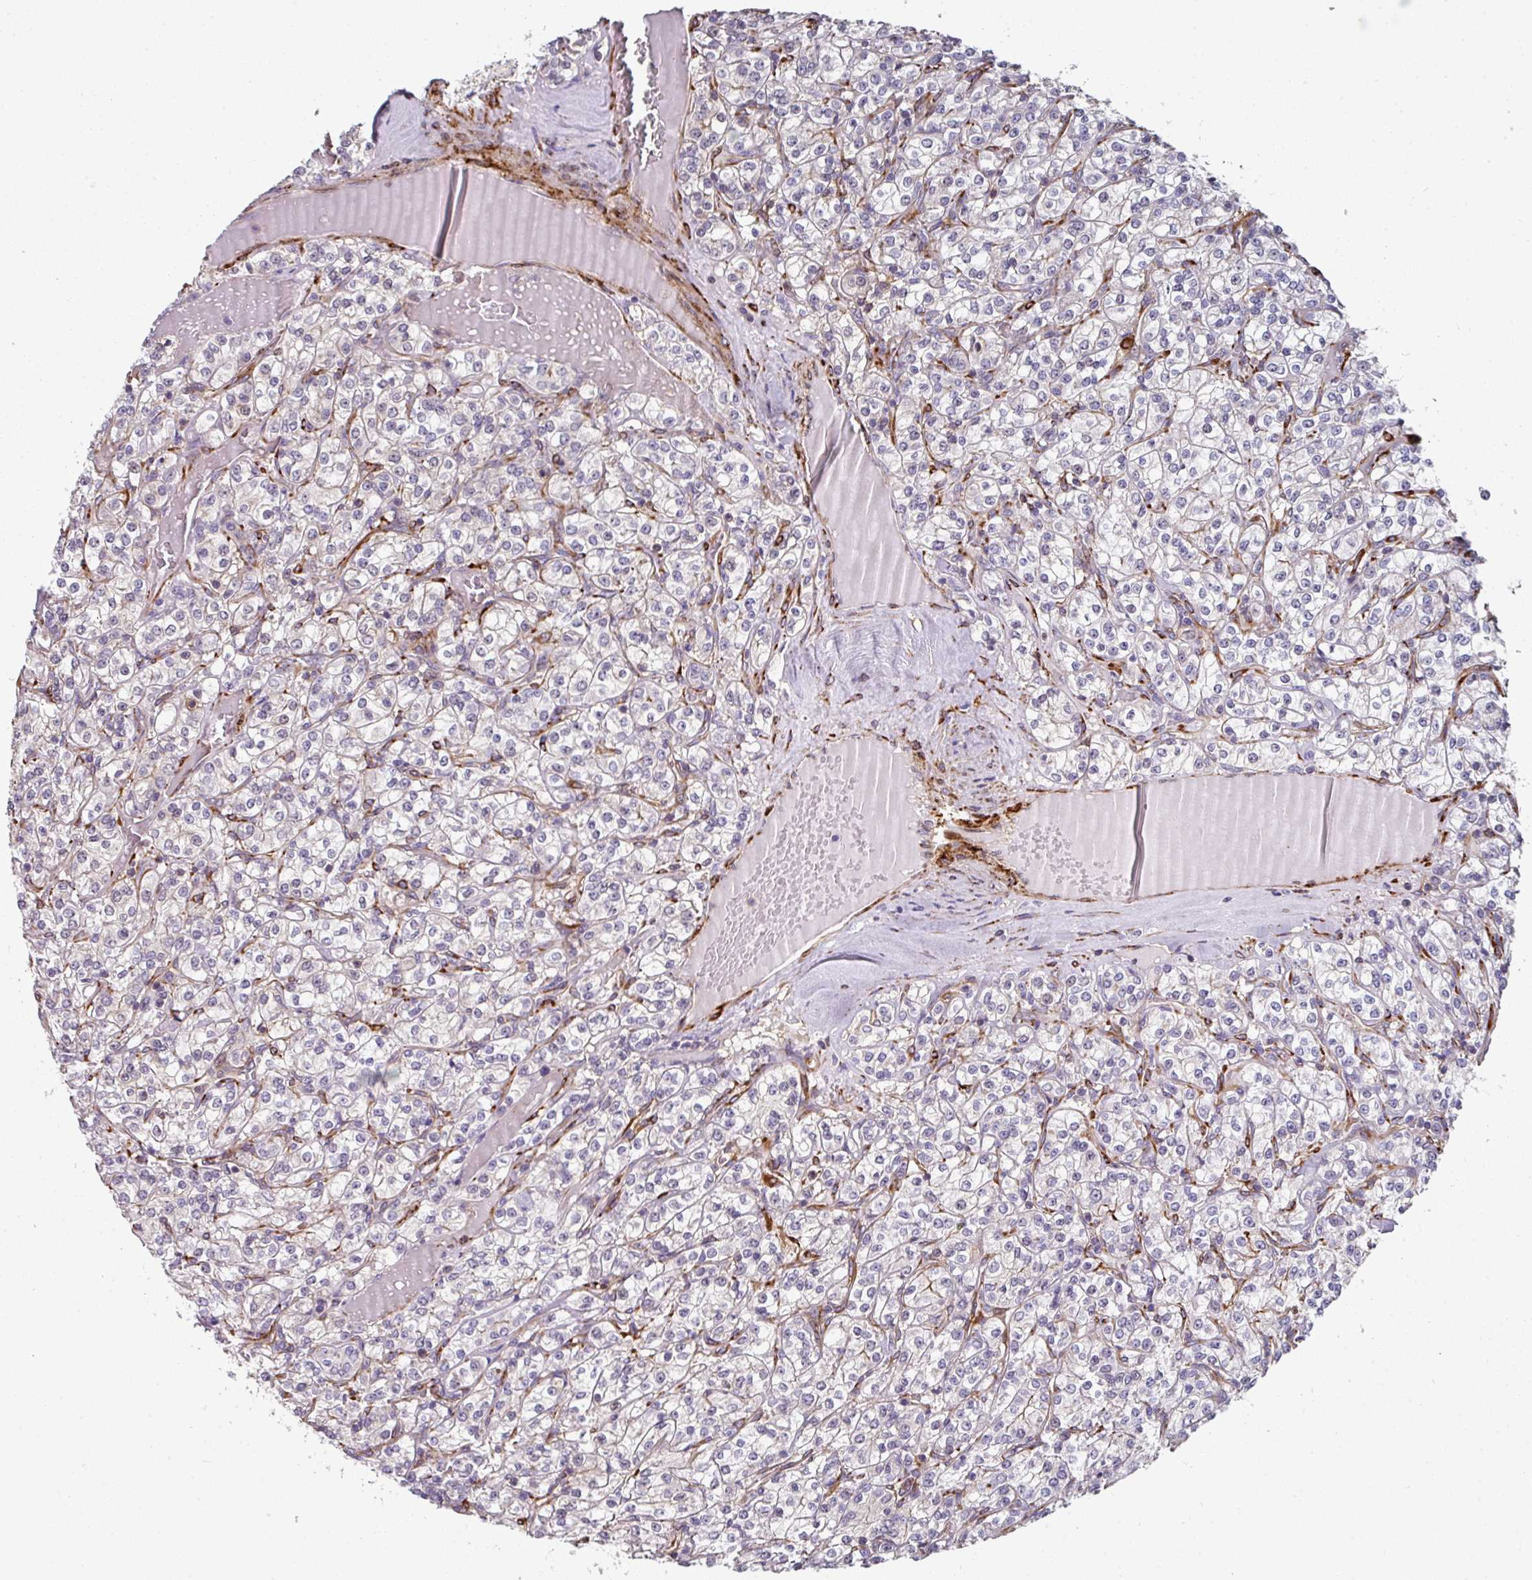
{"staining": {"intensity": "negative", "quantity": "none", "location": "none"}, "tissue": "renal cancer", "cell_type": "Tumor cells", "image_type": "cancer", "snomed": [{"axis": "morphology", "description": "Adenocarcinoma, NOS"}, {"axis": "topography", "description": "Kidney"}], "caption": "Immunohistochemistry (IHC) of renal cancer (adenocarcinoma) reveals no expression in tumor cells.", "gene": "BEND5", "patient": {"sex": "male", "age": 77}}